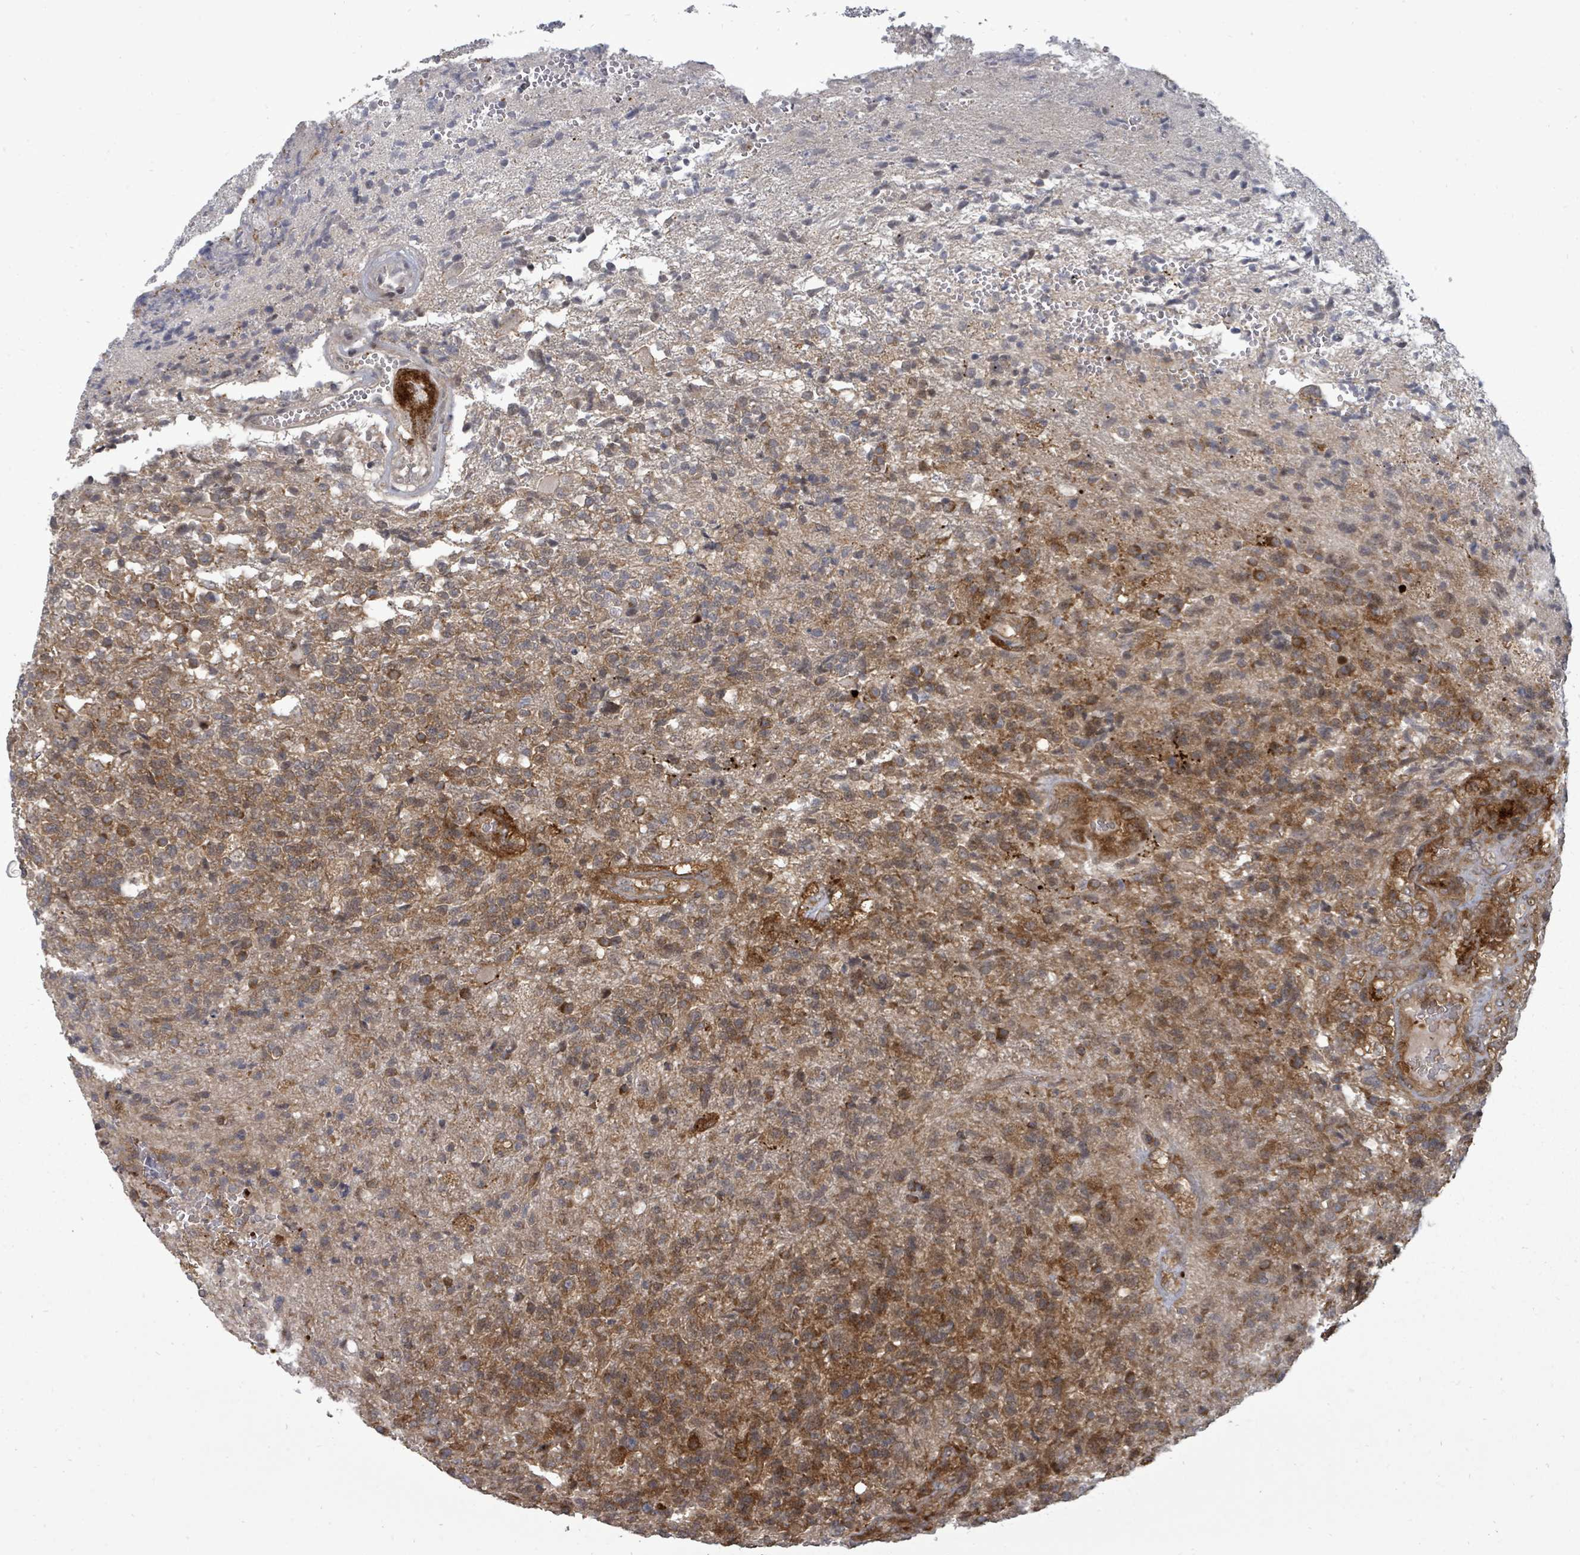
{"staining": {"intensity": "moderate", "quantity": ">75%", "location": "cytoplasmic/membranous"}, "tissue": "glioma", "cell_type": "Tumor cells", "image_type": "cancer", "snomed": [{"axis": "morphology", "description": "Glioma, malignant, High grade"}, {"axis": "topography", "description": "Brain"}], "caption": "A high-resolution micrograph shows immunohistochemistry staining of malignant high-grade glioma, which reveals moderate cytoplasmic/membranous positivity in about >75% of tumor cells. The protein of interest is stained brown, and the nuclei are stained in blue (DAB (3,3'-diaminobenzidine) IHC with brightfield microscopy, high magnification).", "gene": "EIF3C", "patient": {"sex": "male", "age": 56}}